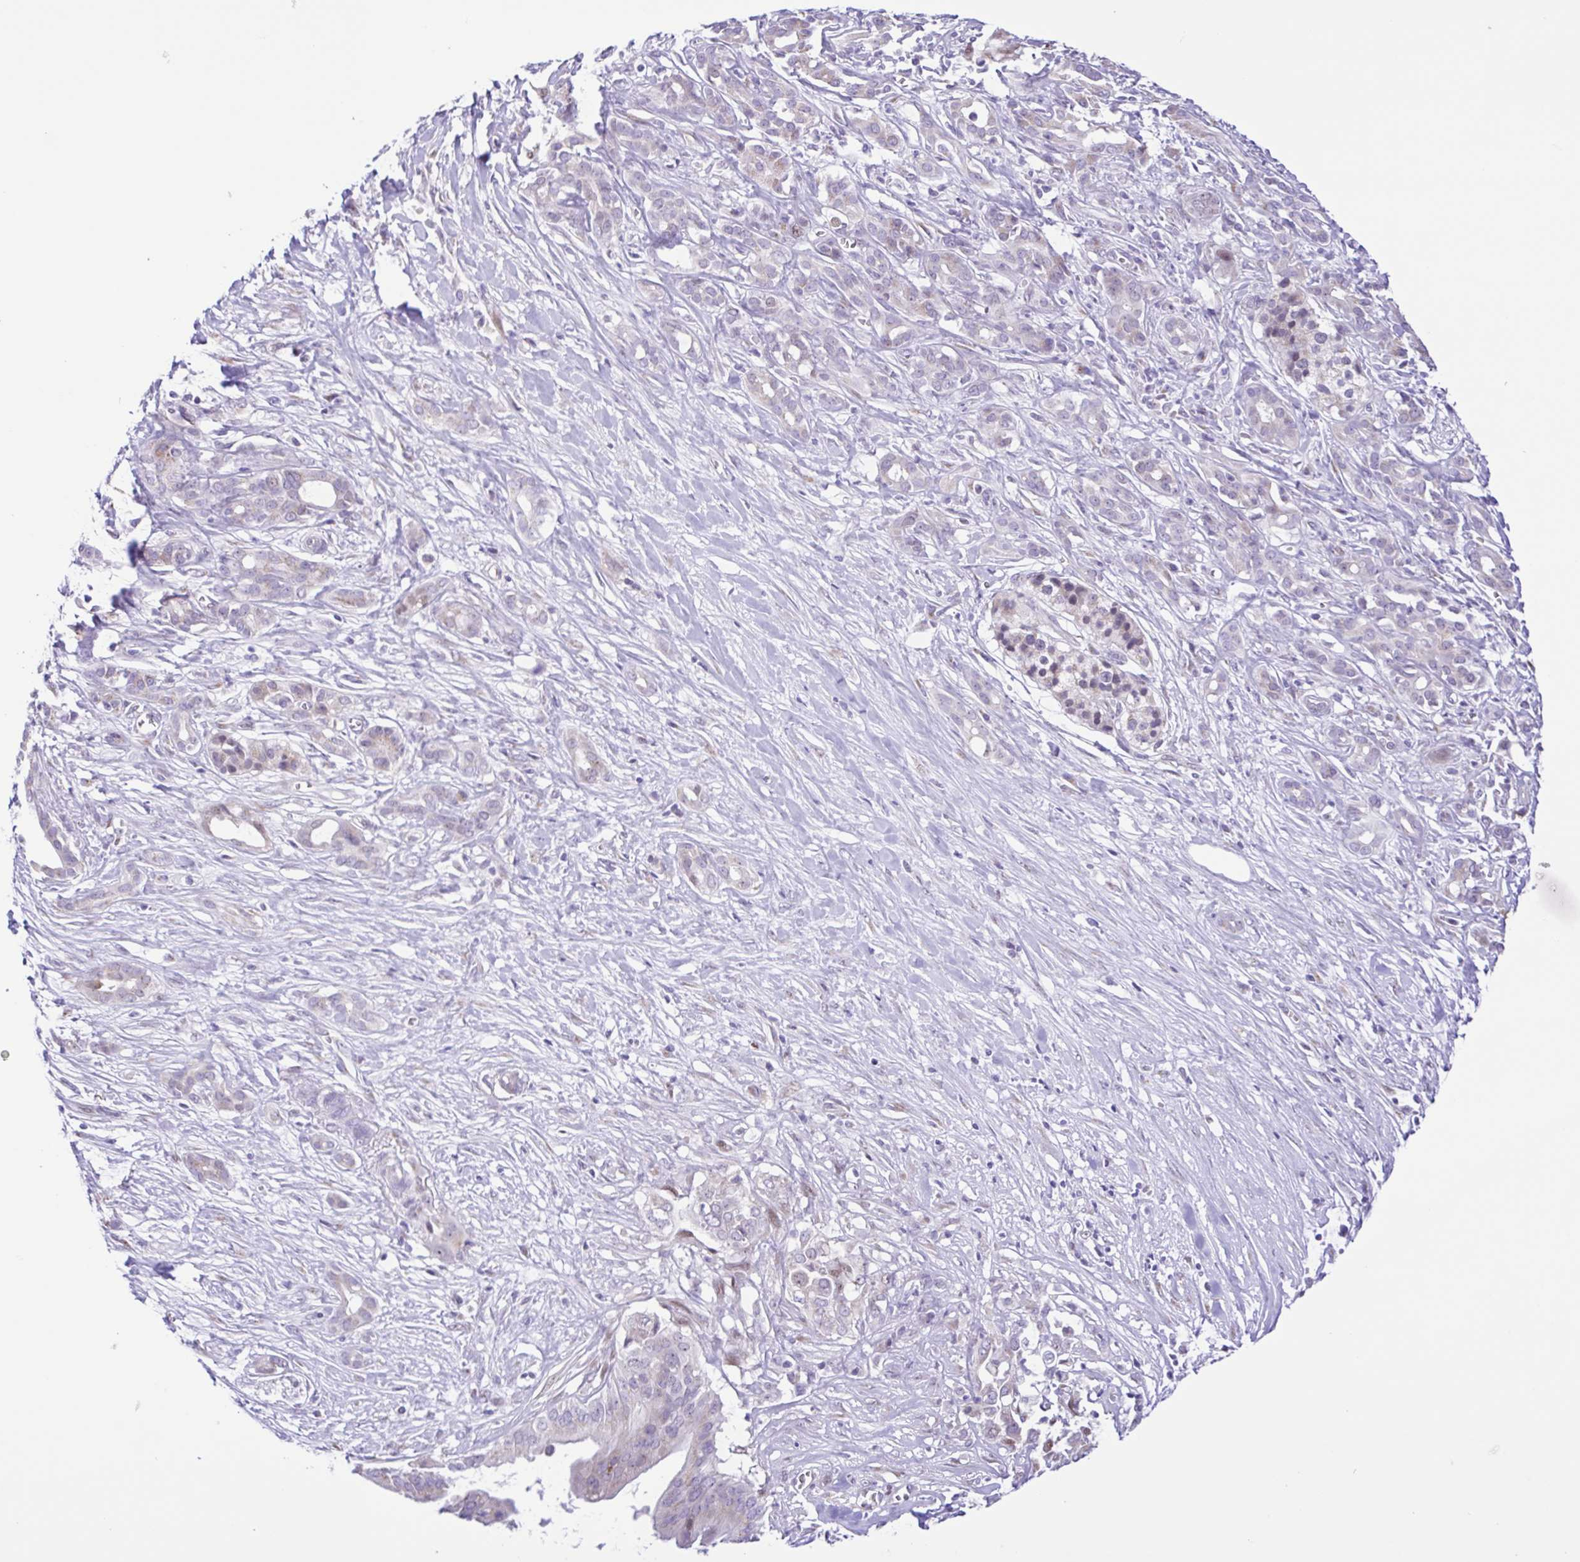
{"staining": {"intensity": "negative", "quantity": "none", "location": "none"}, "tissue": "pancreatic cancer", "cell_type": "Tumor cells", "image_type": "cancer", "snomed": [{"axis": "morphology", "description": "Adenocarcinoma, NOS"}, {"axis": "topography", "description": "Pancreas"}], "caption": "Adenocarcinoma (pancreatic) was stained to show a protein in brown. There is no significant staining in tumor cells.", "gene": "TGM3", "patient": {"sex": "male", "age": 61}}